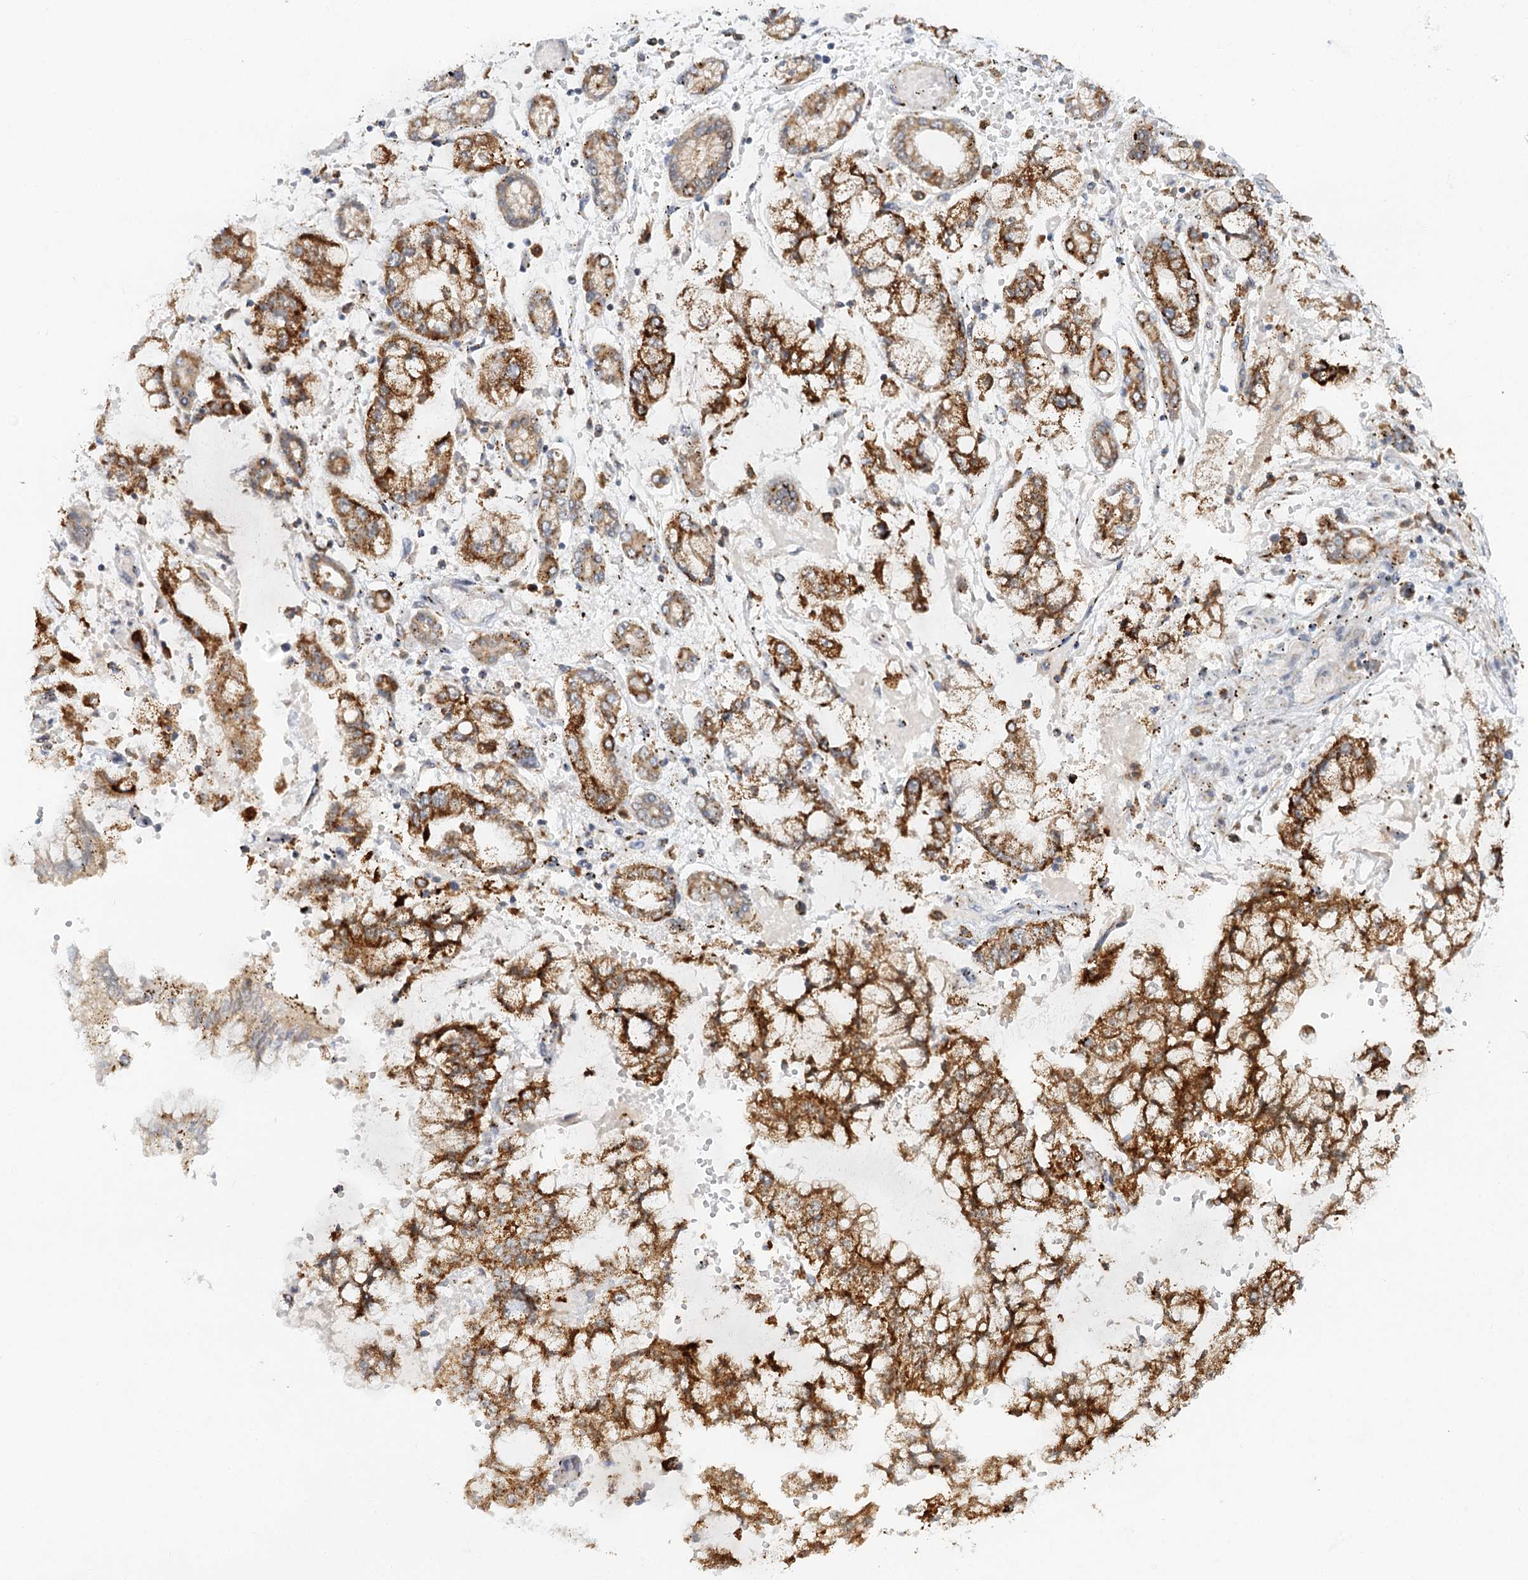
{"staining": {"intensity": "strong", "quantity": ">75%", "location": "cytoplasmic/membranous"}, "tissue": "stomach cancer", "cell_type": "Tumor cells", "image_type": "cancer", "snomed": [{"axis": "morphology", "description": "Normal tissue, NOS"}, {"axis": "morphology", "description": "Adenocarcinoma, NOS"}, {"axis": "topography", "description": "Stomach, upper"}, {"axis": "topography", "description": "Stomach"}], "caption": "Immunohistochemical staining of human stomach adenocarcinoma shows high levels of strong cytoplasmic/membranous protein staining in approximately >75% of tumor cells.", "gene": "TAS1R1", "patient": {"sex": "male", "age": 76}}